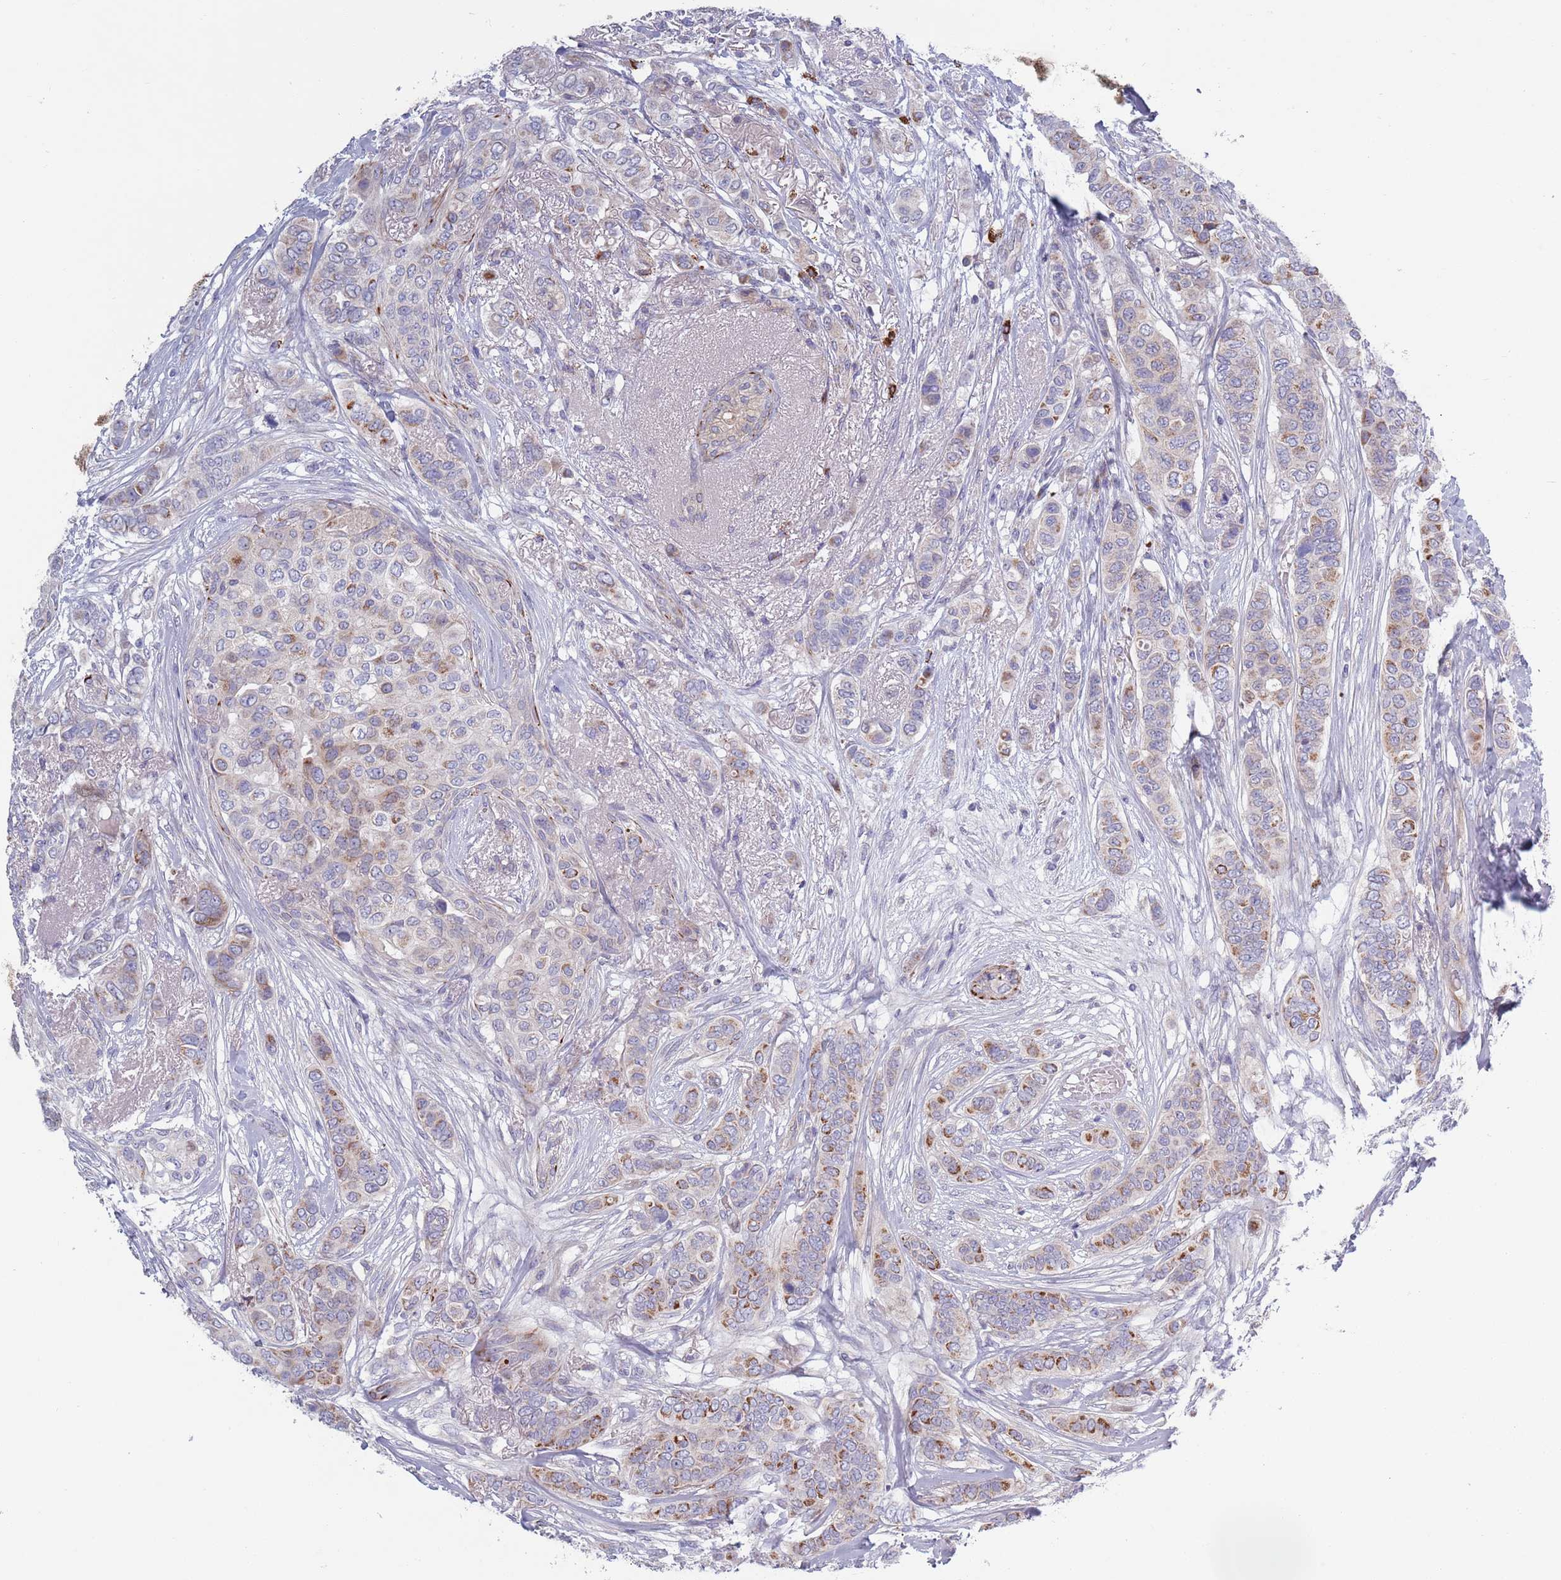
{"staining": {"intensity": "strong", "quantity": "<25%", "location": "cytoplasmic/membranous"}, "tissue": "breast cancer", "cell_type": "Tumor cells", "image_type": "cancer", "snomed": [{"axis": "morphology", "description": "Lobular carcinoma"}, {"axis": "topography", "description": "Breast"}], "caption": "A high-resolution photomicrograph shows immunohistochemistry staining of breast cancer, which demonstrates strong cytoplasmic/membranous staining in about <25% of tumor cells.", "gene": "TYW1", "patient": {"sex": "female", "age": 51}}